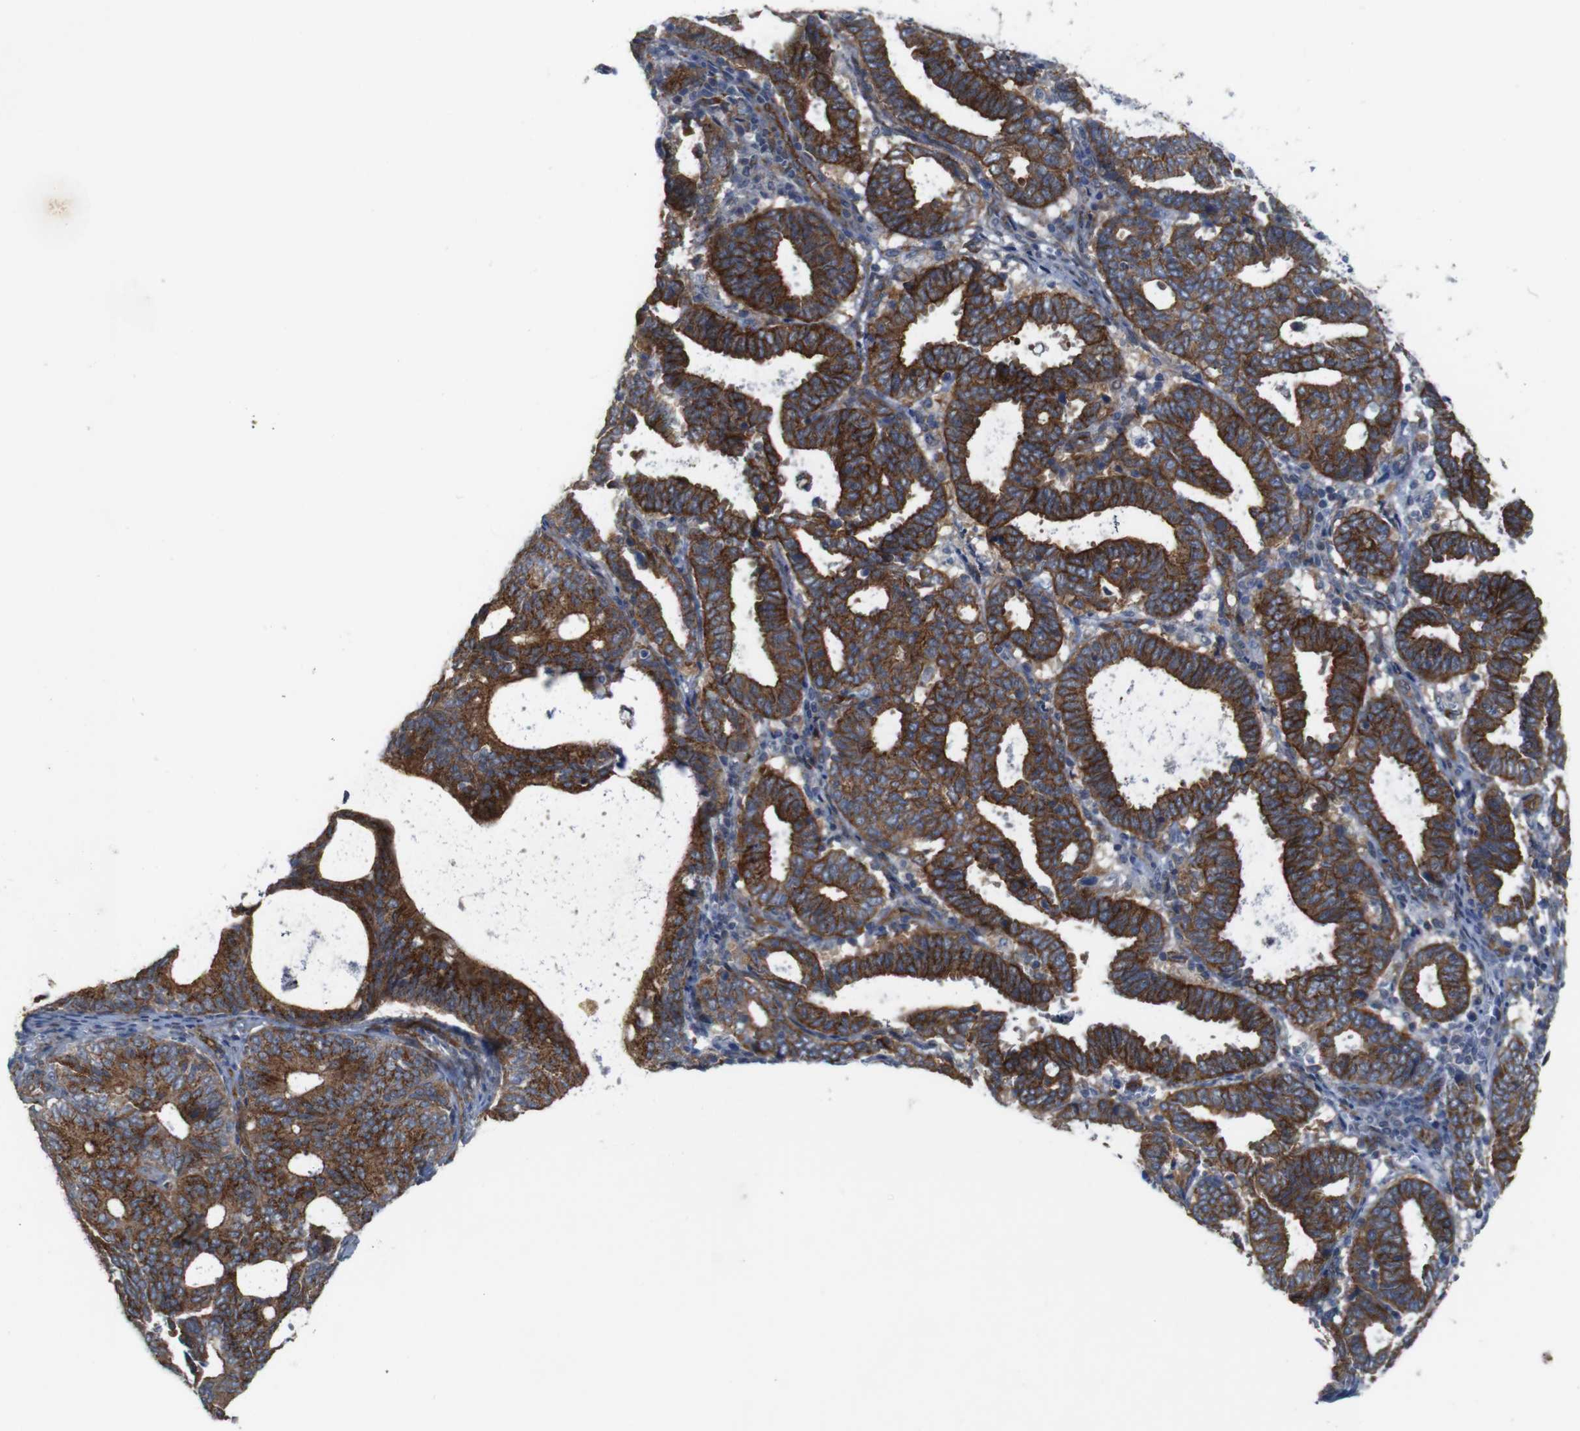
{"staining": {"intensity": "strong", "quantity": ">75%", "location": "cytoplasmic/membranous"}, "tissue": "endometrial cancer", "cell_type": "Tumor cells", "image_type": "cancer", "snomed": [{"axis": "morphology", "description": "Adenocarcinoma, NOS"}, {"axis": "topography", "description": "Uterus"}], "caption": "There is high levels of strong cytoplasmic/membranous staining in tumor cells of endometrial adenocarcinoma, as demonstrated by immunohistochemical staining (brown color).", "gene": "PTGER4", "patient": {"sex": "female", "age": 83}}